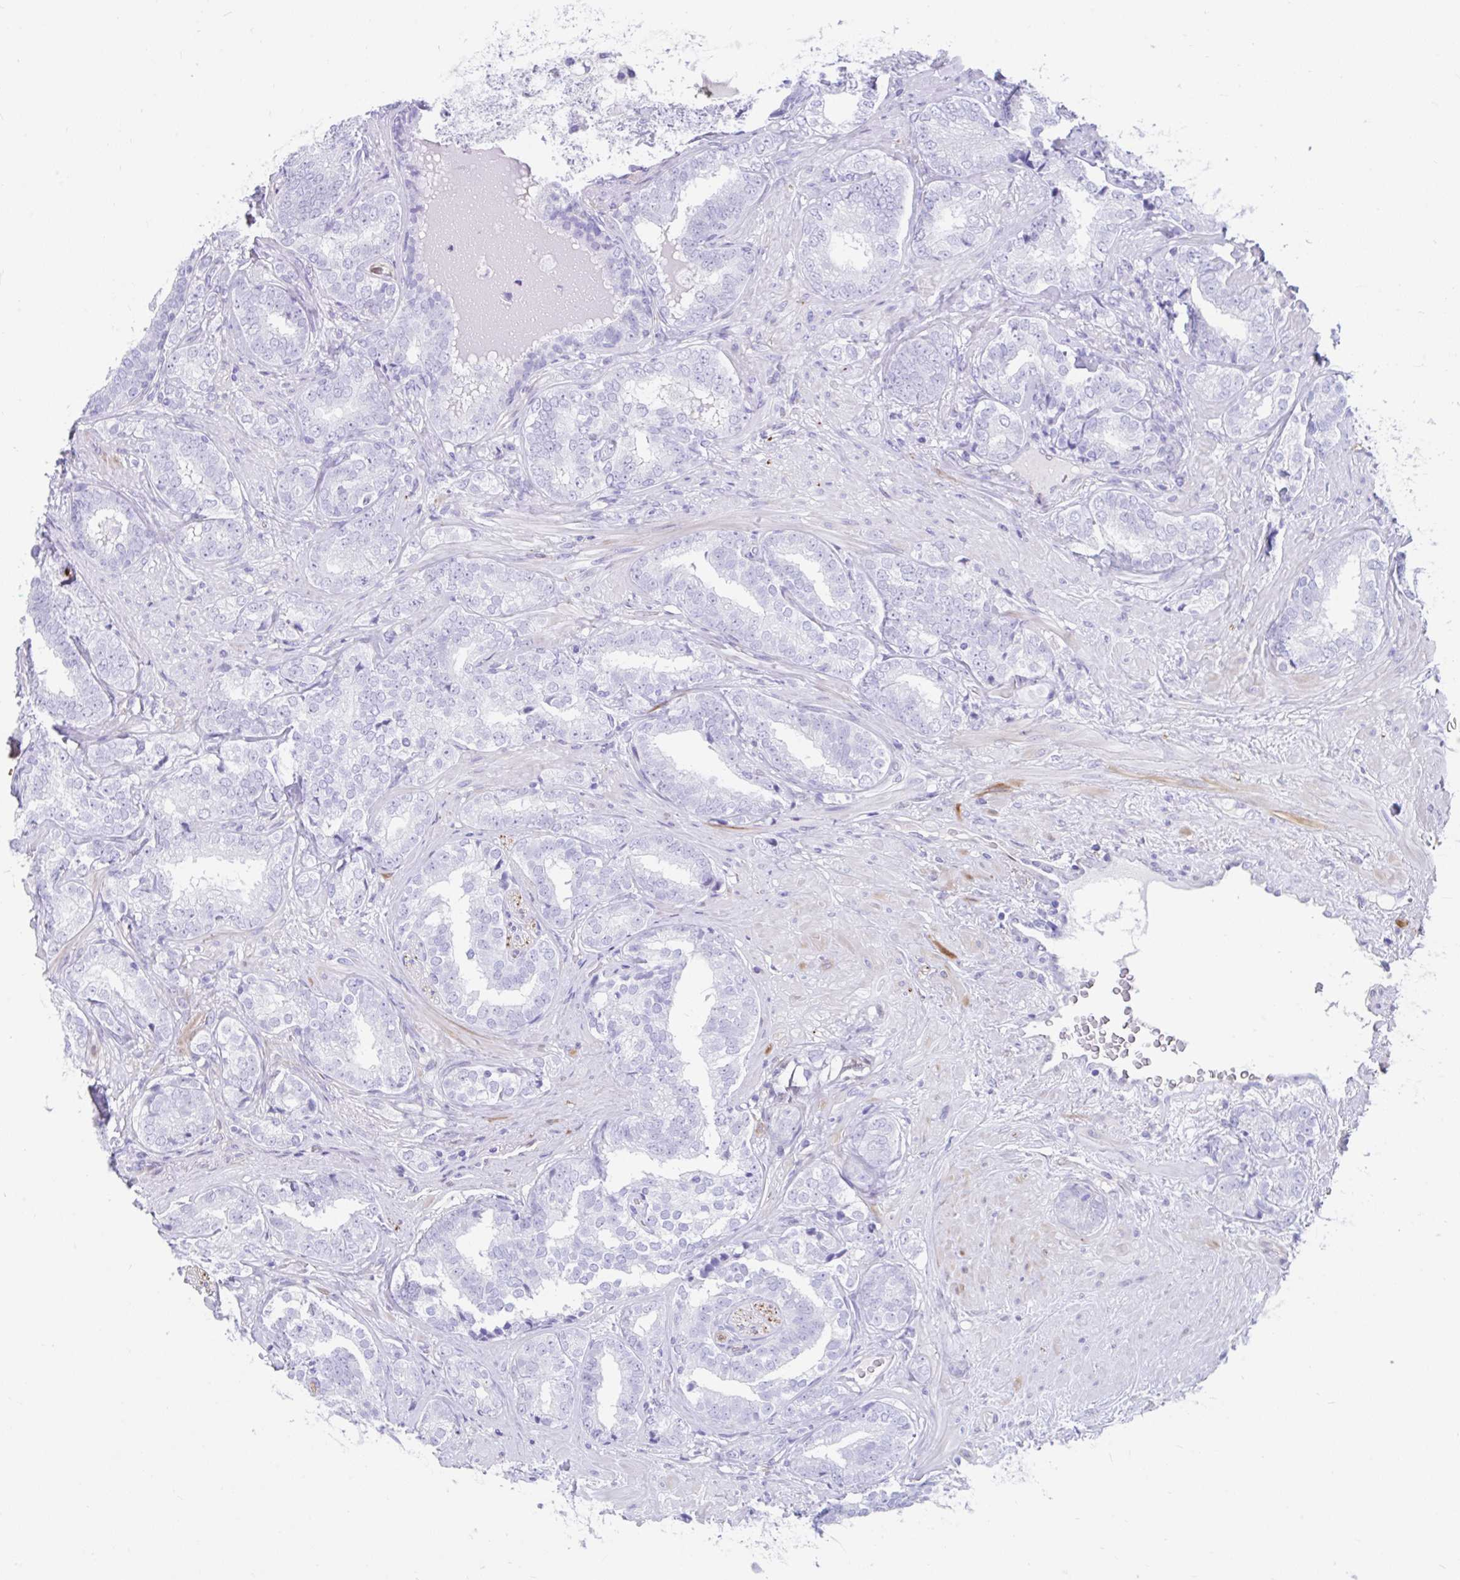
{"staining": {"intensity": "negative", "quantity": "none", "location": "none"}, "tissue": "prostate cancer", "cell_type": "Tumor cells", "image_type": "cancer", "snomed": [{"axis": "morphology", "description": "Adenocarcinoma, High grade"}, {"axis": "topography", "description": "Prostate"}], "caption": "DAB (3,3'-diaminobenzidine) immunohistochemical staining of high-grade adenocarcinoma (prostate) shows no significant positivity in tumor cells.", "gene": "FAM107A", "patient": {"sex": "male", "age": 72}}